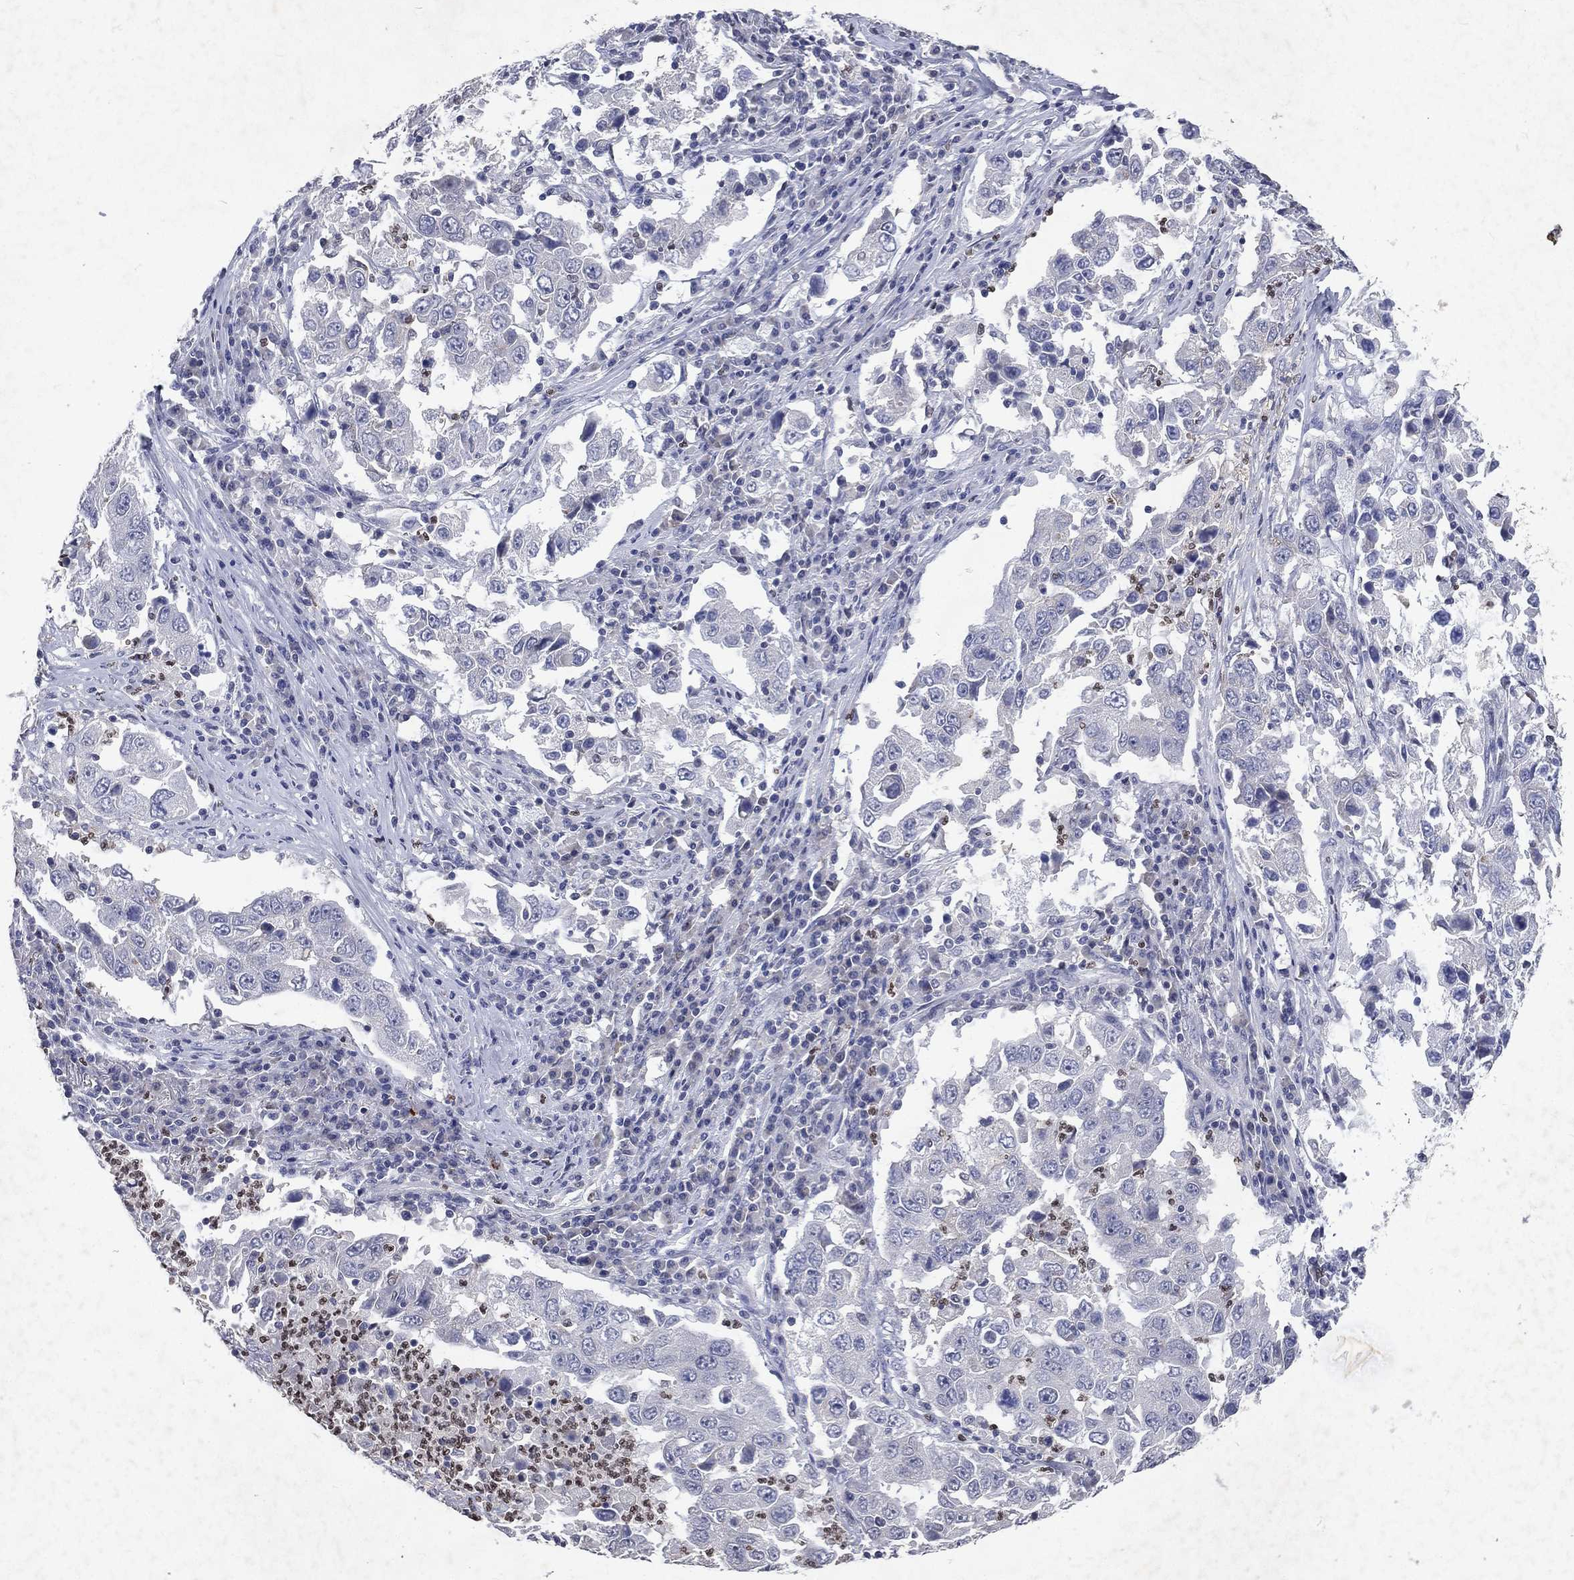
{"staining": {"intensity": "negative", "quantity": "none", "location": "none"}, "tissue": "lung cancer", "cell_type": "Tumor cells", "image_type": "cancer", "snomed": [{"axis": "morphology", "description": "Adenocarcinoma, NOS"}, {"axis": "topography", "description": "Lung"}], "caption": "Immunohistochemistry of human lung cancer exhibits no positivity in tumor cells.", "gene": "SLC34A2", "patient": {"sex": "male", "age": 73}}